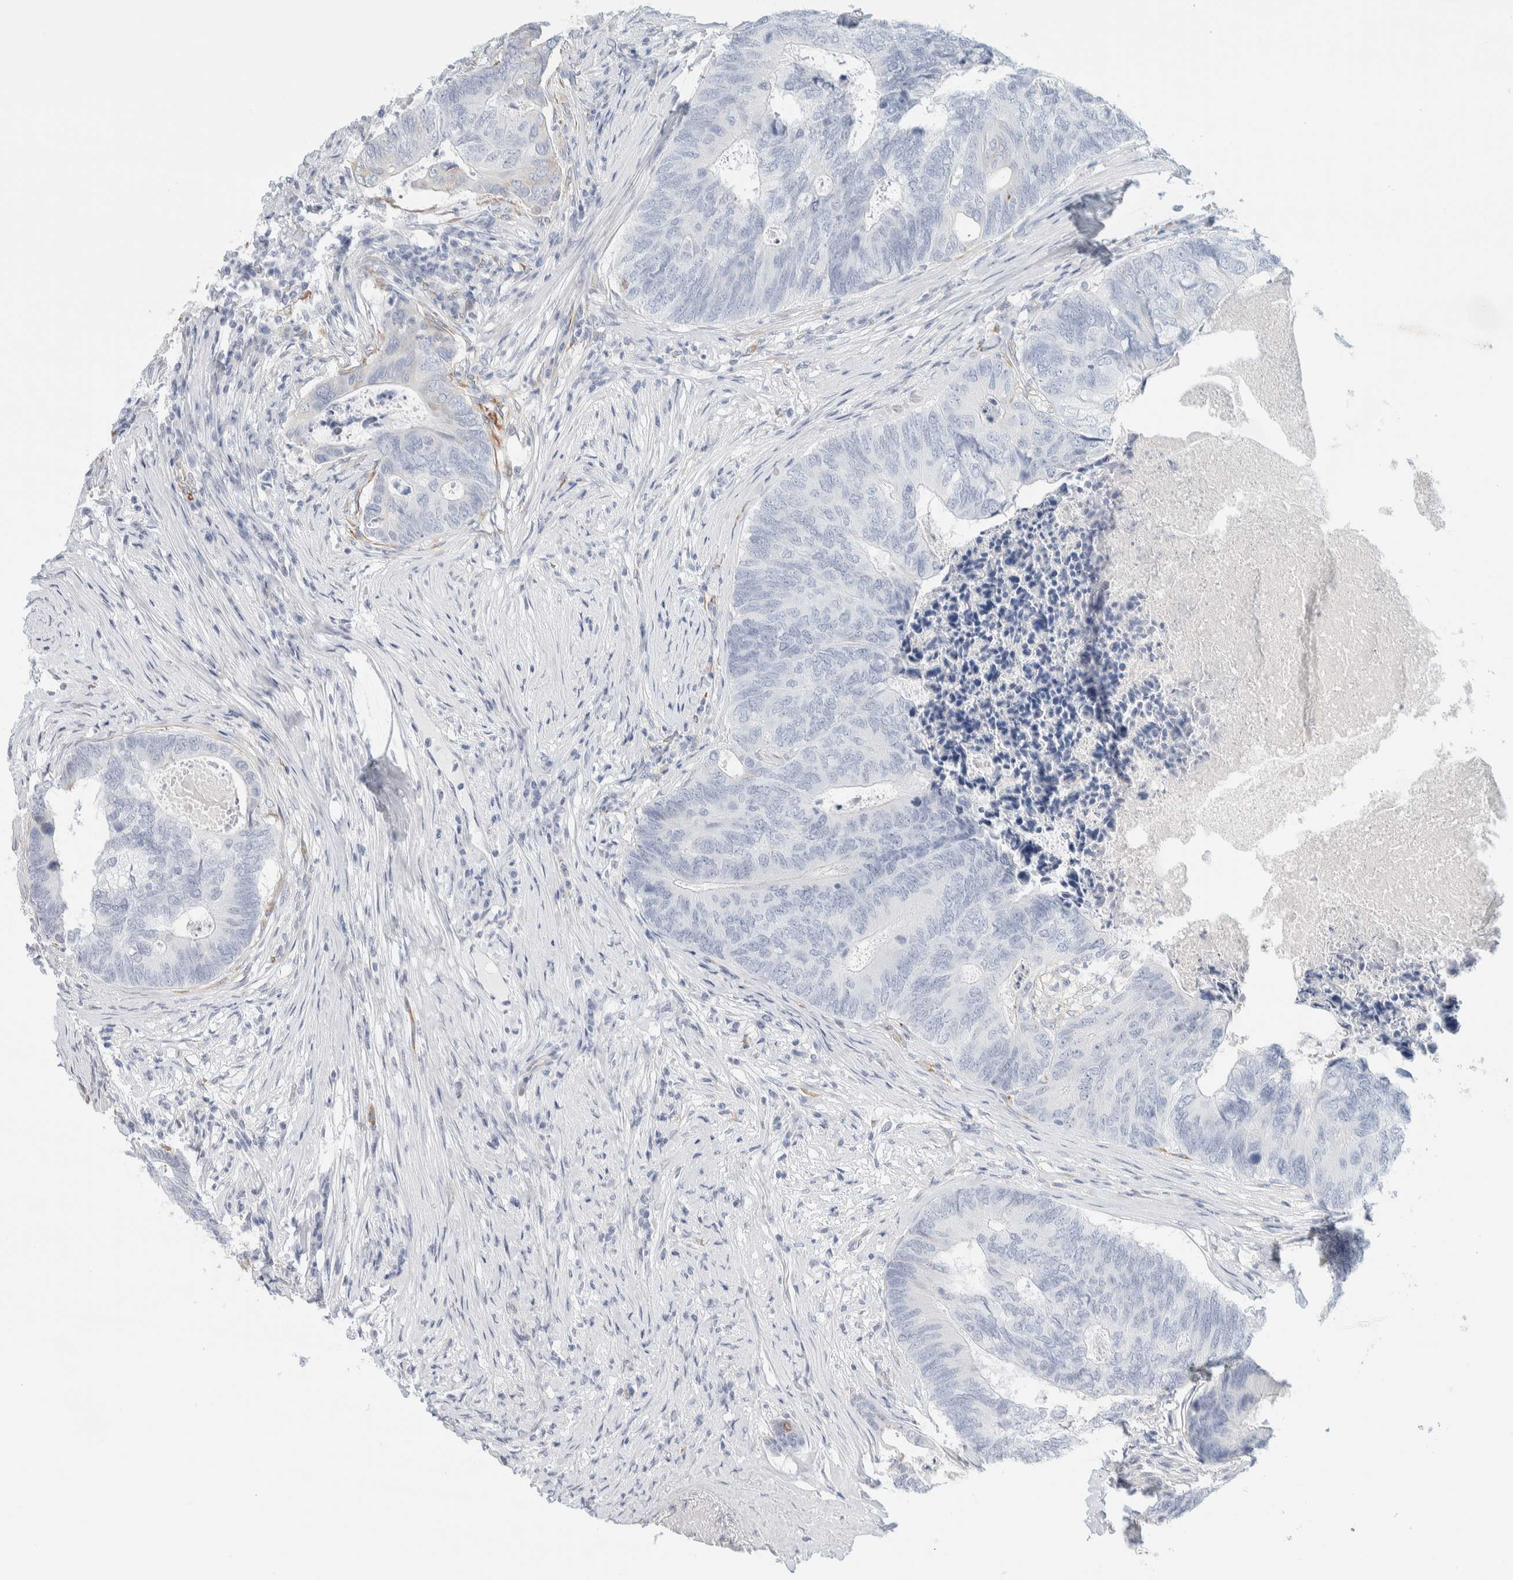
{"staining": {"intensity": "negative", "quantity": "none", "location": "none"}, "tissue": "colorectal cancer", "cell_type": "Tumor cells", "image_type": "cancer", "snomed": [{"axis": "morphology", "description": "Adenocarcinoma, NOS"}, {"axis": "topography", "description": "Colon"}], "caption": "An immunohistochemistry (IHC) histopathology image of adenocarcinoma (colorectal) is shown. There is no staining in tumor cells of adenocarcinoma (colorectal).", "gene": "ATCAY", "patient": {"sex": "female", "age": 67}}